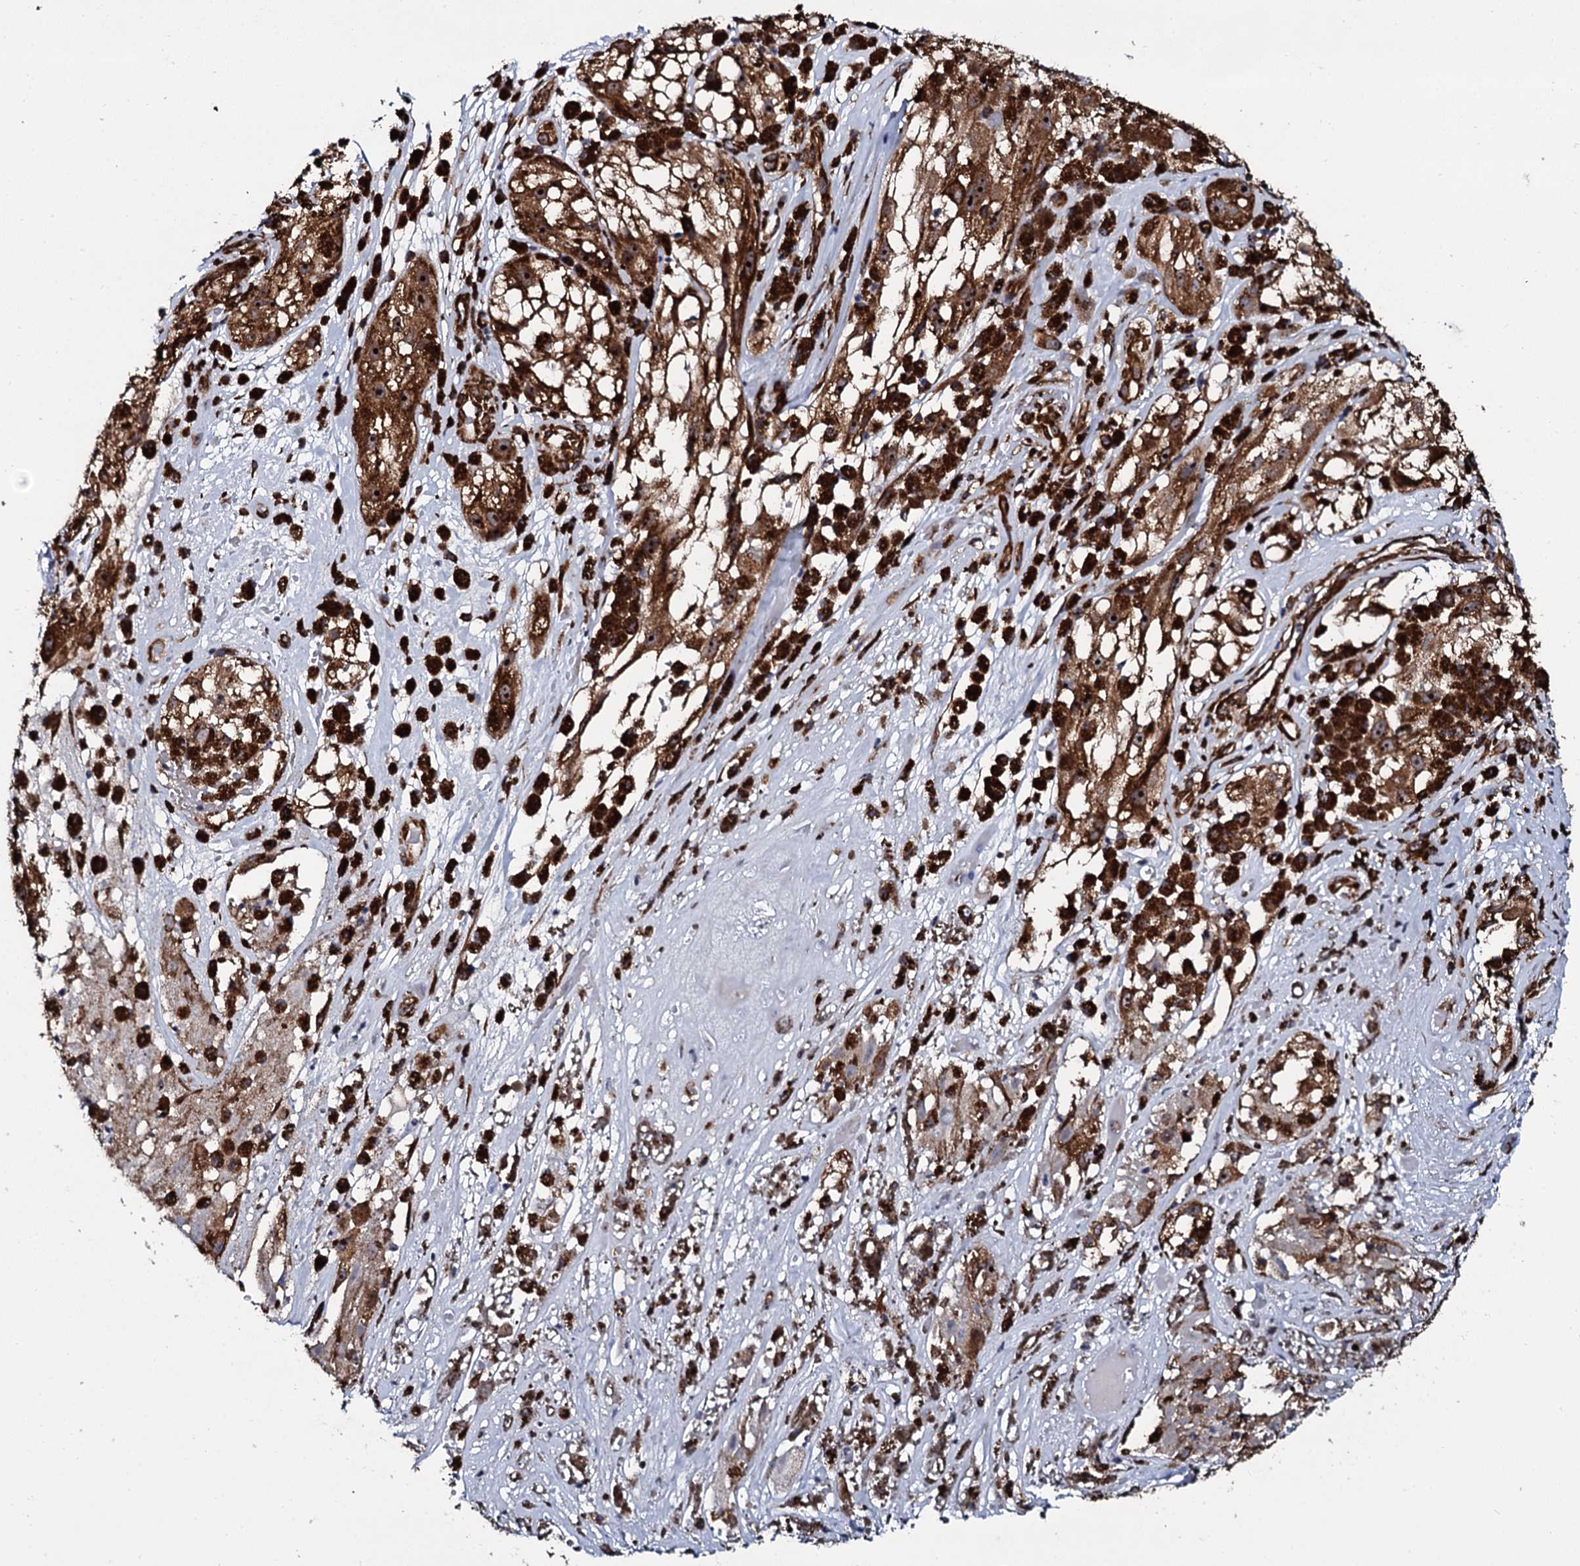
{"staining": {"intensity": "moderate", "quantity": ">75%", "location": "cytoplasmic/membranous"}, "tissue": "melanoma", "cell_type": "Tumor cells", "image_type": "cancer", "snomed": [{"axis": "morphology", "description": "Malignant melanoma, NOS"}, {"axis": "topography", "description": "Skin"}], "caption": "A brown stain shows moderate cytoplasmic/membranous expression of a protein in human melanoma tumor cells.", "gene": "SPTY2D1", "patient": {"sex": "male", "age": 88}}